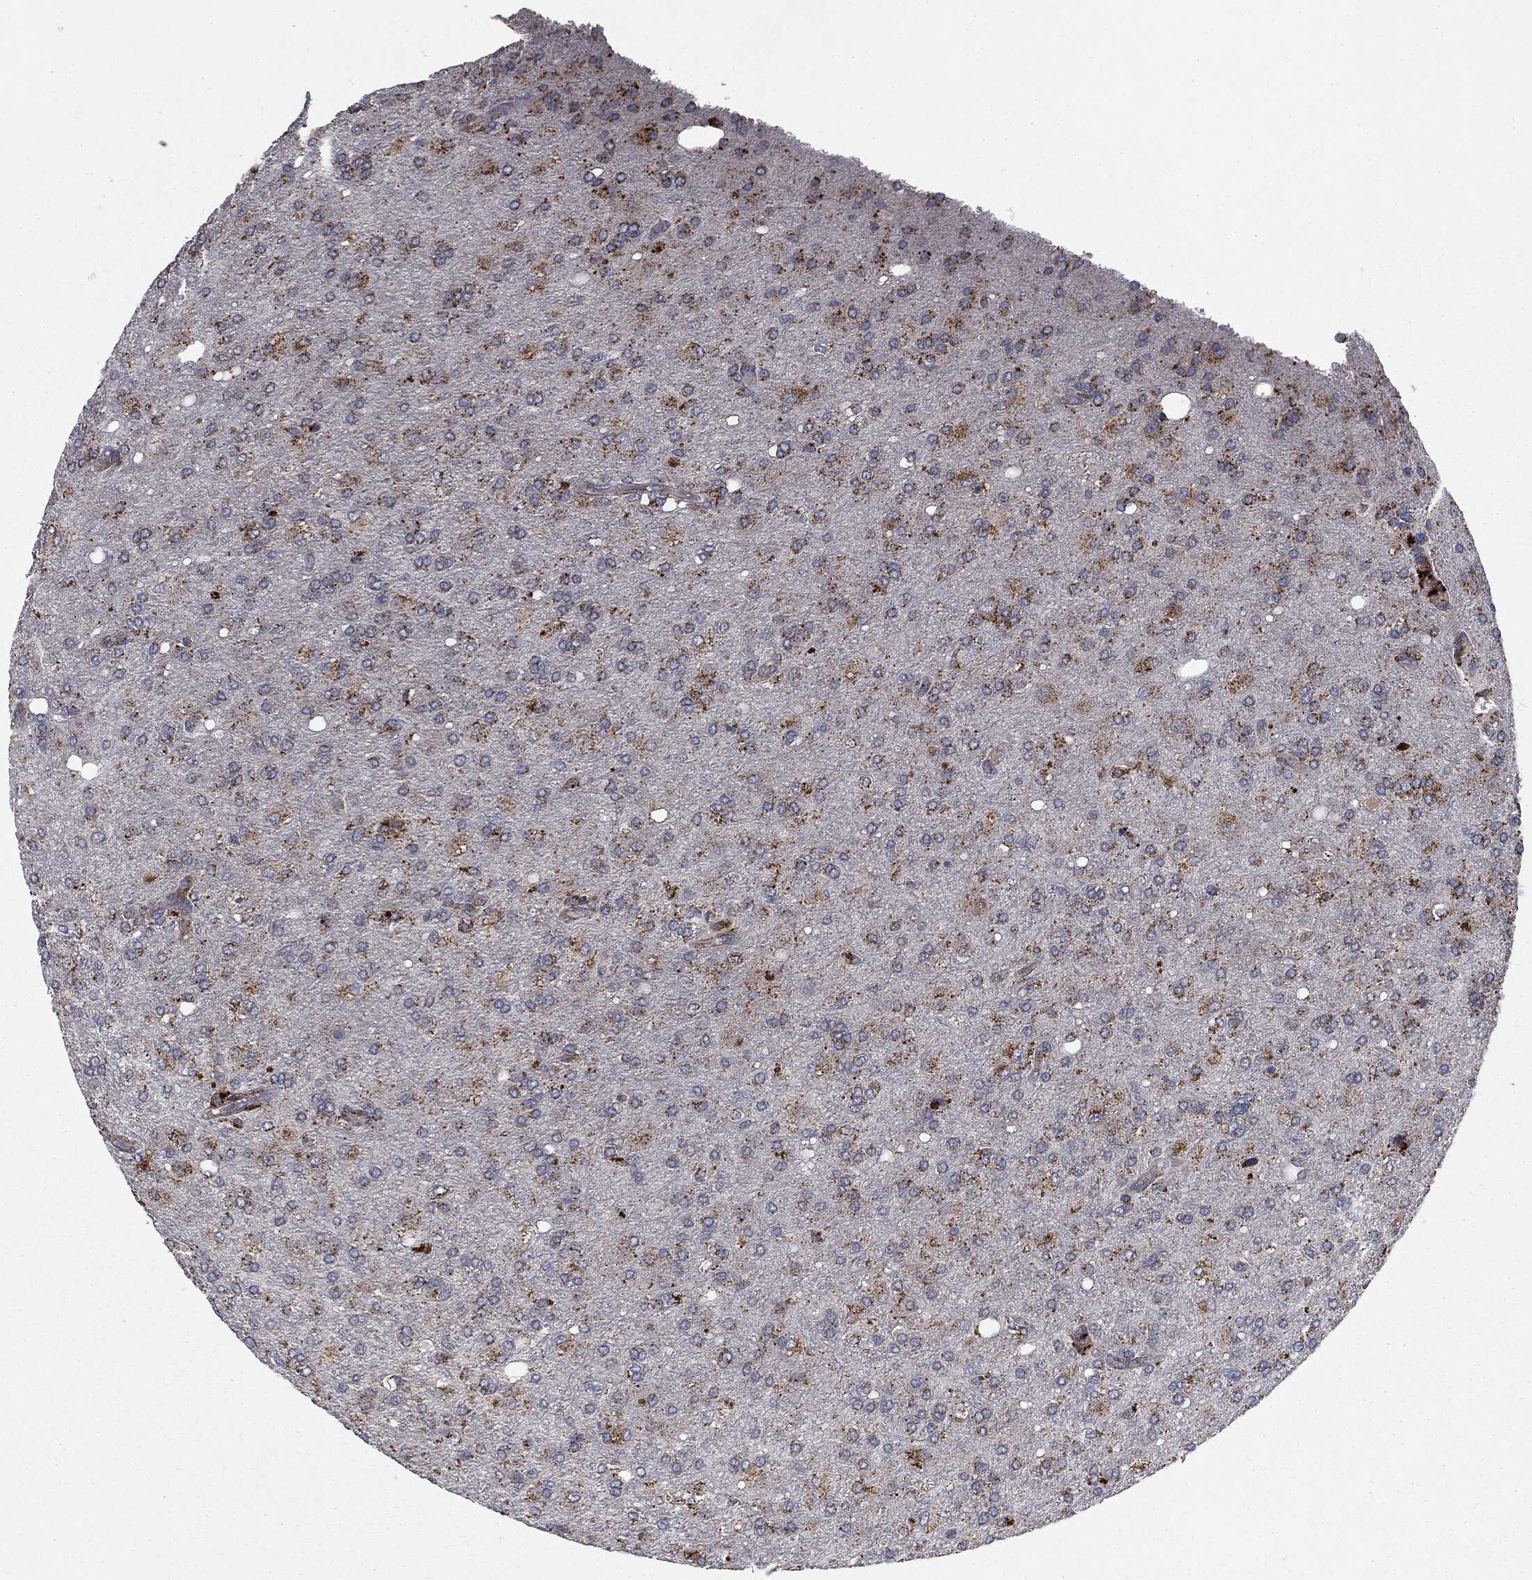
{"staining": {"intensity": "moderate", "quantity": "25%-75%", "location": "cytoplasmic/membranous"}, "tissue": "glioma", "cell_type": "Tumor cells", "image_type": "cancer", "snomed": [{"axis": "morphology", "description": "Glioma, malignant, High grade"}, {"axis": "topography", "description": "Cerebral cortex"}], "caption": "Immunohistochemistry (IHC) histopathology image of neoplastic tissue: malignant glioma (high-grade) stained using immunohistochemistry exhibits medium levels of moderate protein expression localized specifically in the cytoplasmic/membranous of tumor cells, appearing as a cytoplasmic/membranous brown color.", "gene": "CTSA", "patient": {"sex": "male", "age": 70}}